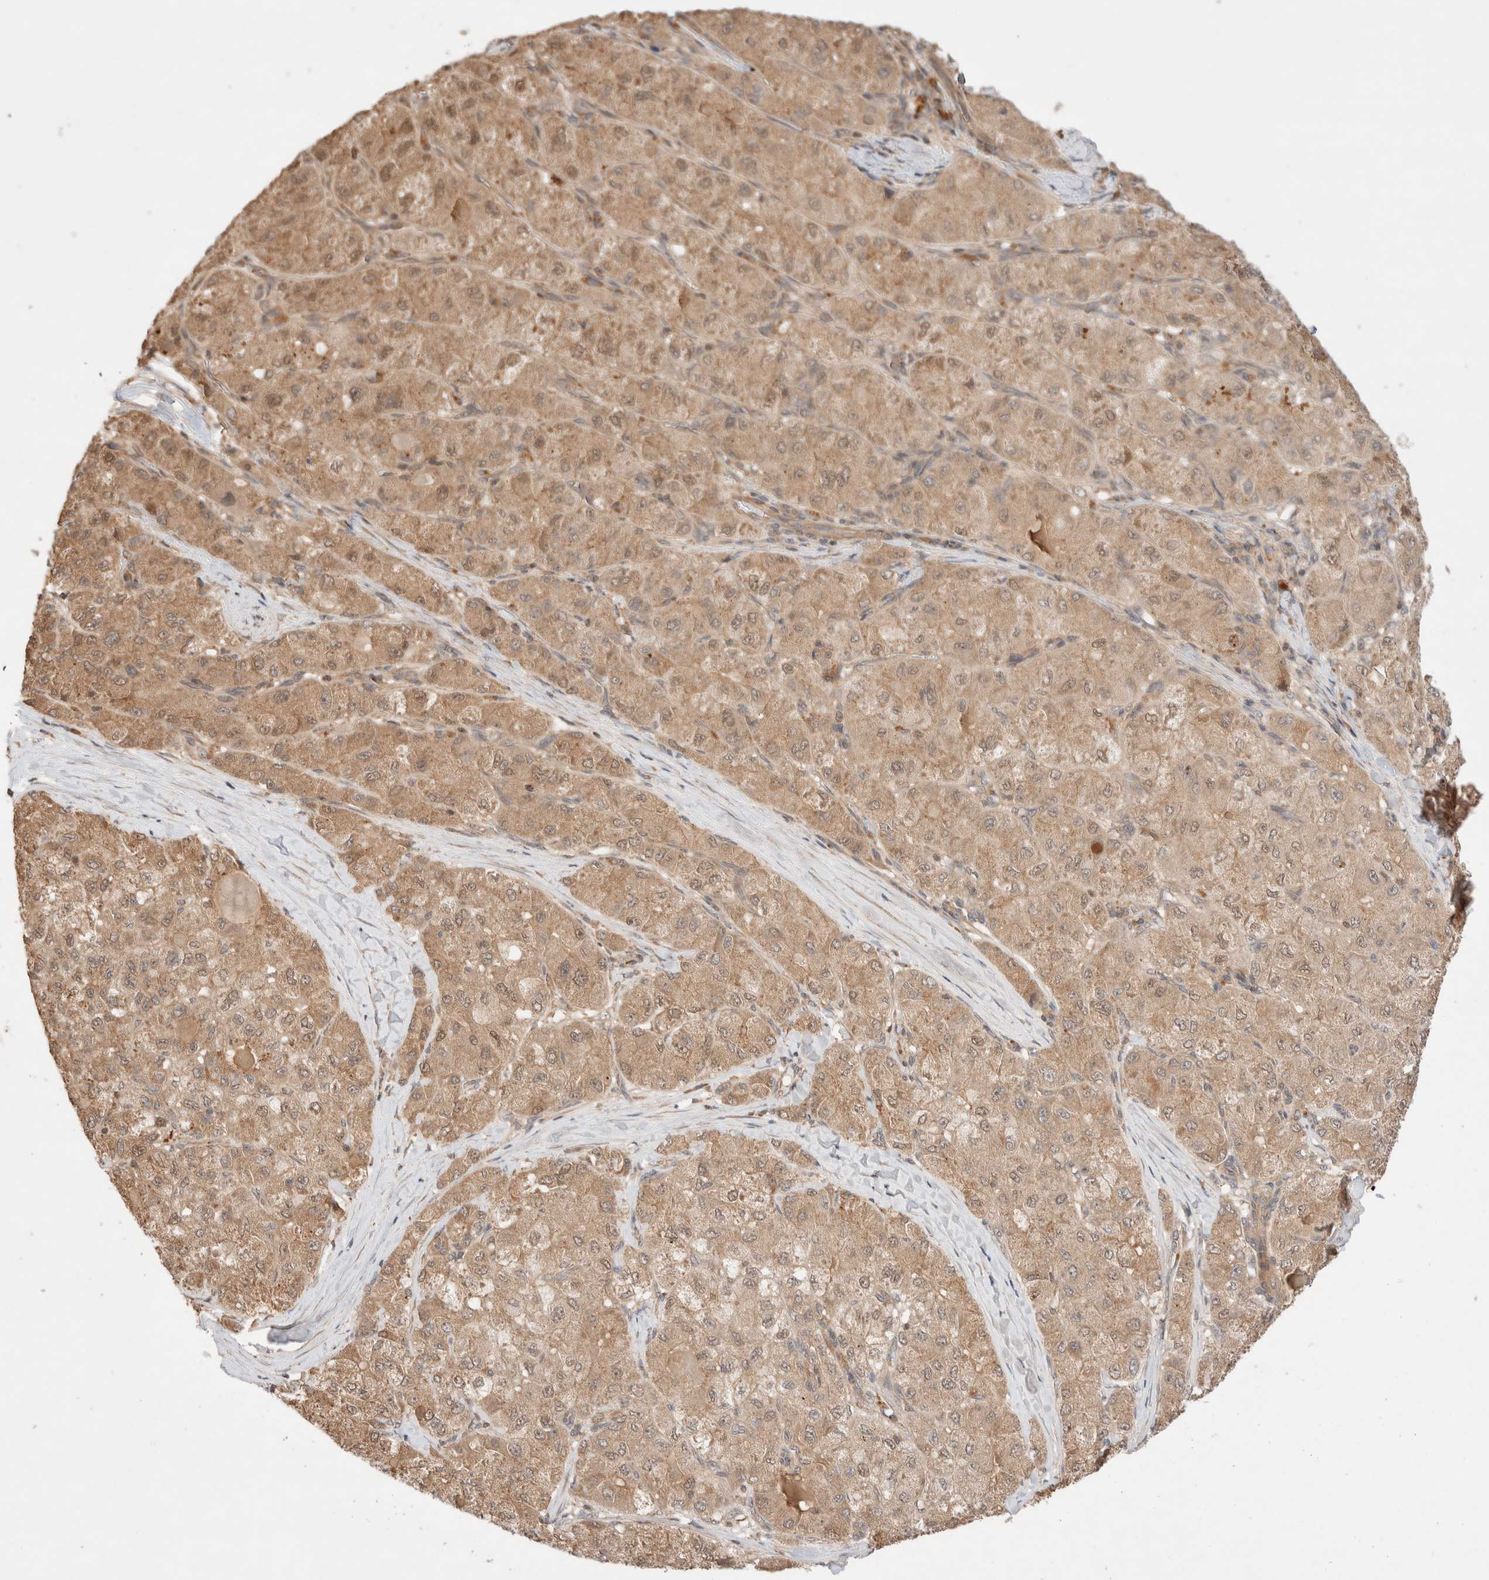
{"staining": {"intensity": "weak", "quantity": ">75%", "location": "cytoplasmic/membranous,nuclear"}, "tissue": "liver cancer", "cell_type": "Tumor cells", "image_type": "cancer", "snomed": [{"axis": "morphology", "description": "Carcinoma, Hepatocellular, NOS"}, {"axis": "topography", "description": "Liver"}], "caption": "Immunohistochemical staining of liver hepatocellular carcinoma demonstrates weak cytoplasmic/membranous and nuclear protein positivity in about >75% of tumor cells. (DAB (3,3'-diaminobenzidine) IHC, brown staining for protein, blue staining for nuclei).", "gene": "CARNMT1", "patient": {"sex": "male", "age": 80}}